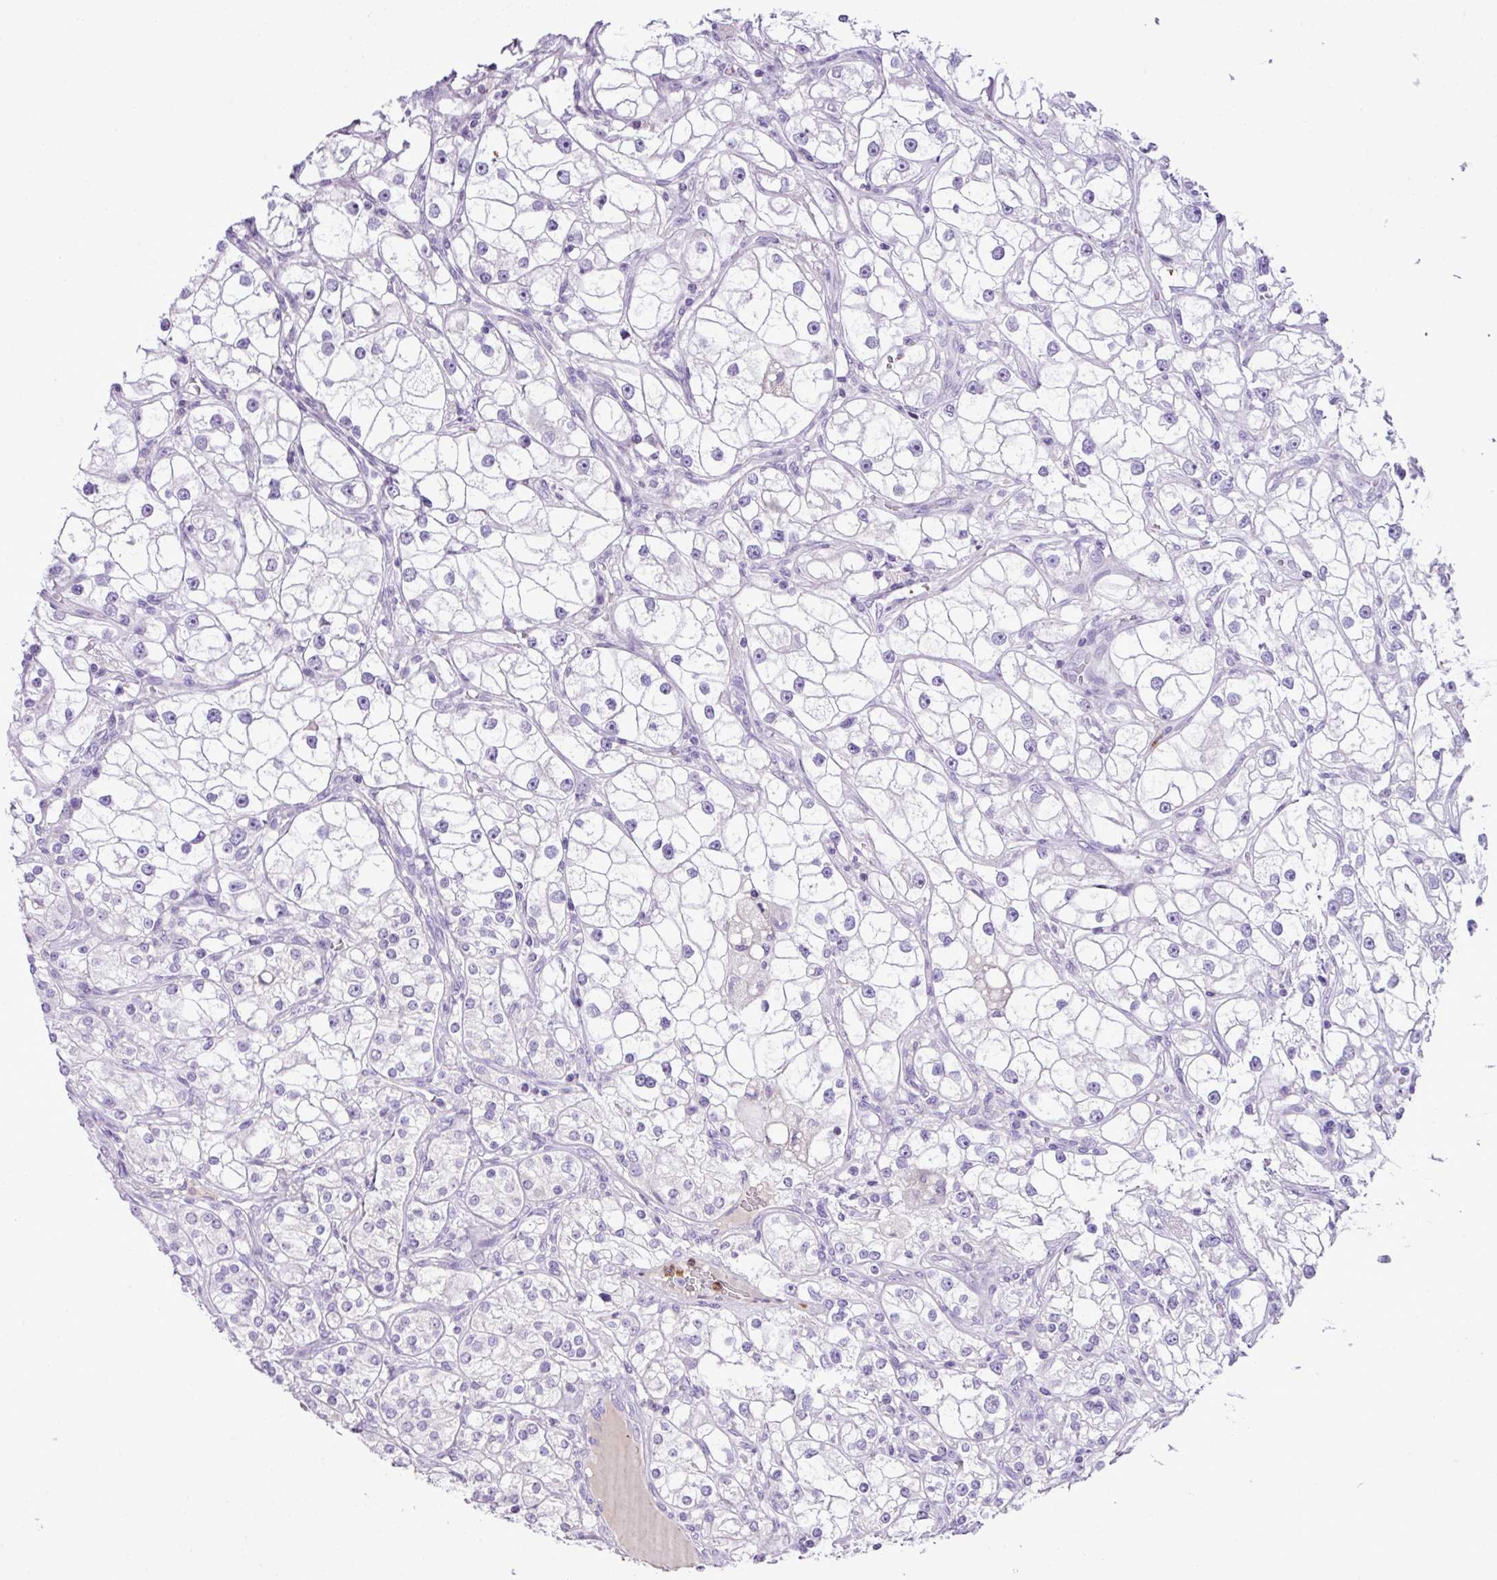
{"staining": {"intensity": "negative", "quantity": "none", "location": "none"}, "tissue": "renal cancer", "cell_type": "Tumor cells", "image_type": "cancer", "snomed": [{"axis": "morphology", "description": "Adenocarcinoma, NOS"}, {"axis": "topography", "description": "Kidney"}], "caption": "Protein analysis of renal adenocarcinoma displays no significant positivity in tumor cells.", "gene": "HTR3E", "patient": {"sex": "male", "age": 77}}